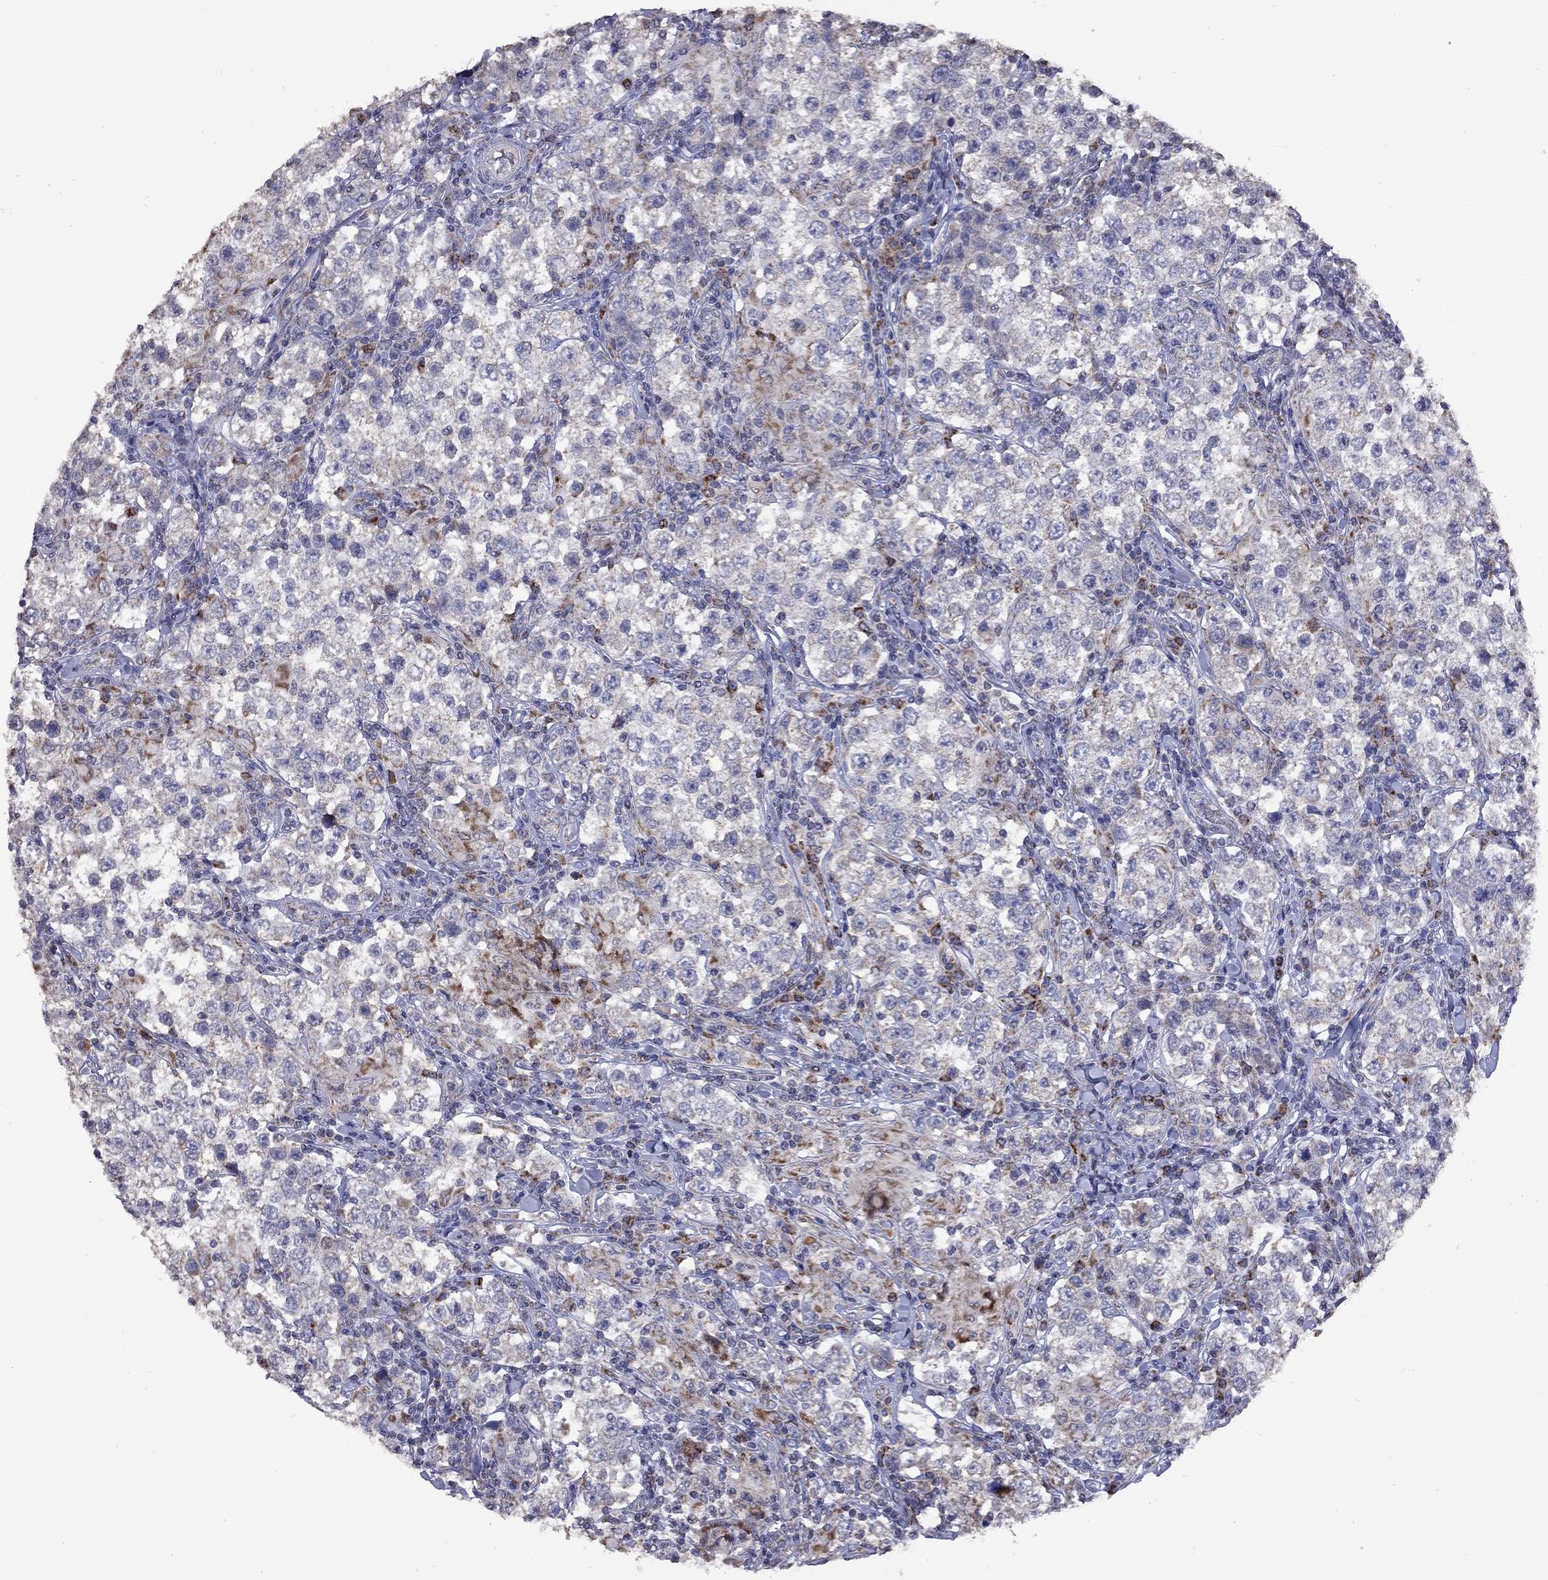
{"staining": {"intensity": "moderate", "quantity": "25%-75%", "location": "cytoplasmic/membranous"}, "tissue": "testis cancer", "cell_type": "Tumor cells", "image_type": "cancer", "snomed": [{"axis": "morphology", "description": "Seminoma, NOS"}, {"axis": "morphology", "description": "Carcinoma, Embryonal, NOS"}, {"axis": "topography", "description": "Testis"}], "caption": "IHC (DAB (3,3'-diaminobenzidine)) staining of human embryonal carcinoma (testis) reveals moderate cytoplasmic/membranous protein positivity in about 25%-75% of tumor cells. (Stains: DAB in brown, nuclei in blue, Microscopy: brightfield microscopy at high magnification).", "gene": "NDUFB1", "patient": {"sex": "male", "age": 41}}